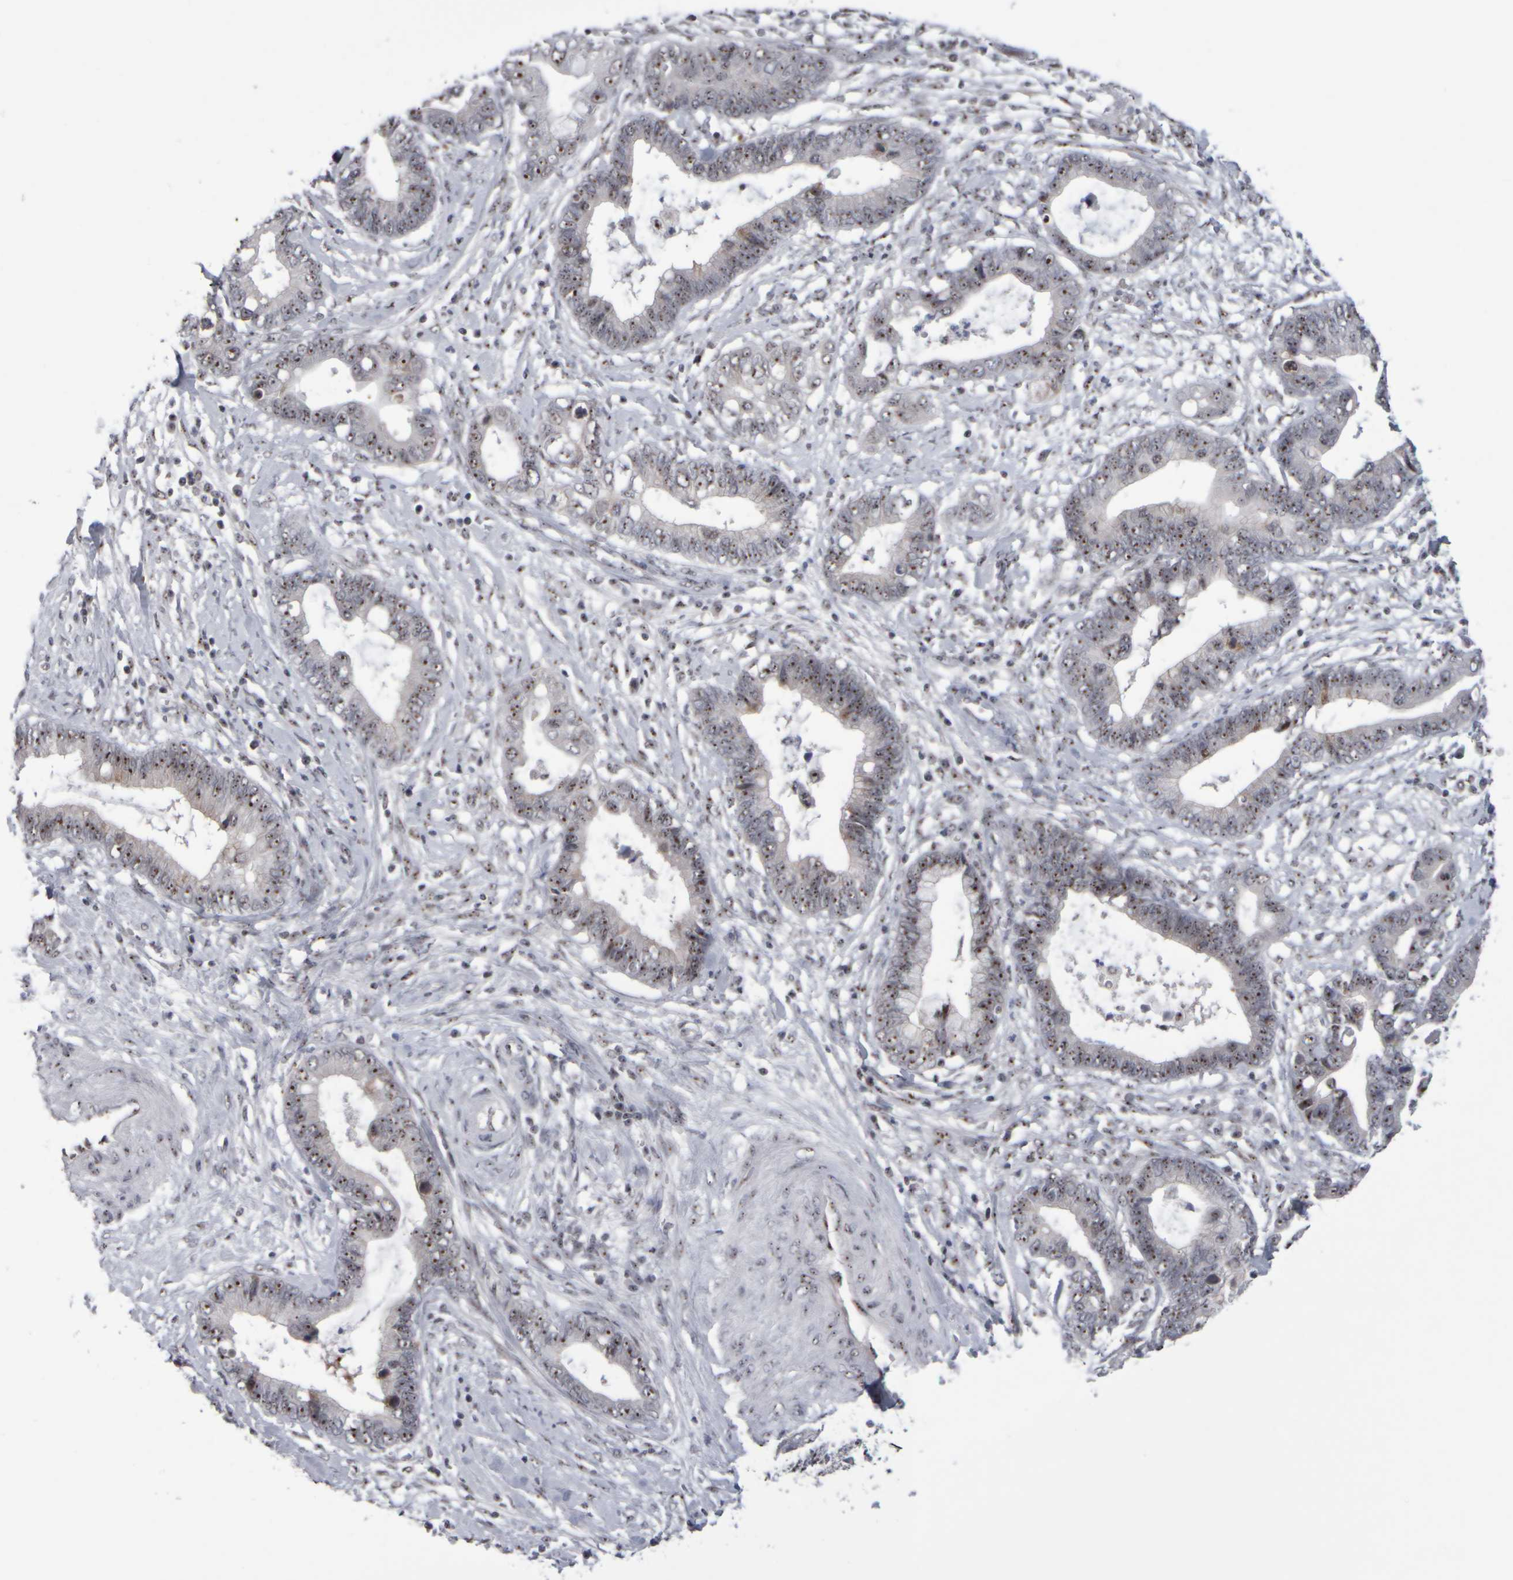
{"staining": {"intensity": "moderate", "quantity": ">75%", "location": "nuclear"}, "tissue": "cervical cancer", "cell_type": "Tumor cells", "image_type": "cancer", "snomed": [{"axis": "morphology", "description": "Adenocarcinoma, NOS"}, {"axis": "topography", "description": "Cervix"}], "caption": "There is medium levels of moderate nuclear expression in tumor cells of adenocarcinoma (cervical), as demonstrated by immunohistochemical staining (brown color).", "gene": "SURF6", "patient": {"sex": "female", "age": 44}}